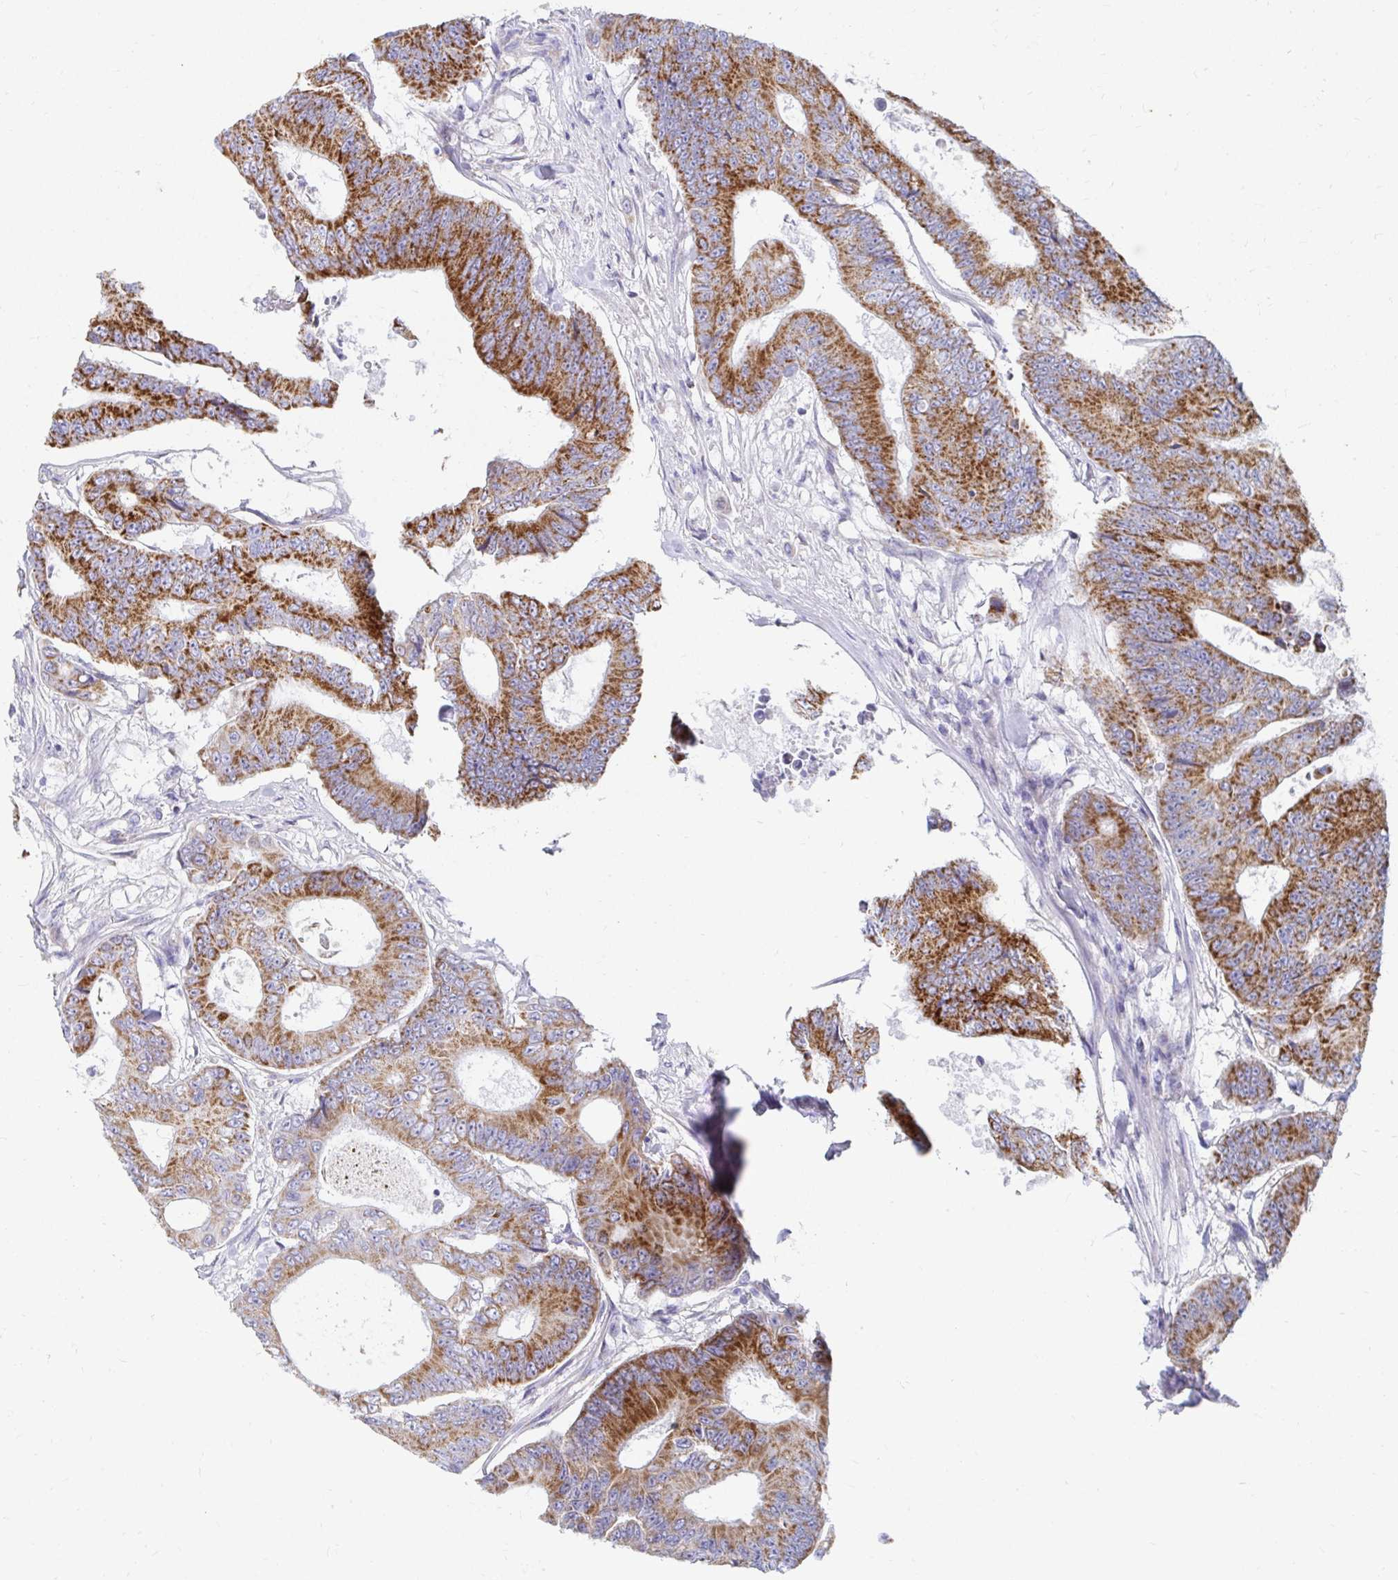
{"staining": {"intensity": "strong", "quantity": ">75%", "location": "cytoplasmic/membranous"}, "tissue": "colorectal cancer", "cell_type": "Tumor cells", "image_type": "cancer", "snomed": [{"axis": "morphology", "description": "Adenocarcinoma, NOS"}, {"axis": "topography", "description": "Colon"}], "caption": "This is an image of immunohistochemistry staining of adenocarcinoma (colorectal), which shows strong staining in the cytoplasmic/membranous of tumor cells.", "gene": "EXOC5", "patient": {"sex": "female", "age": 48}}